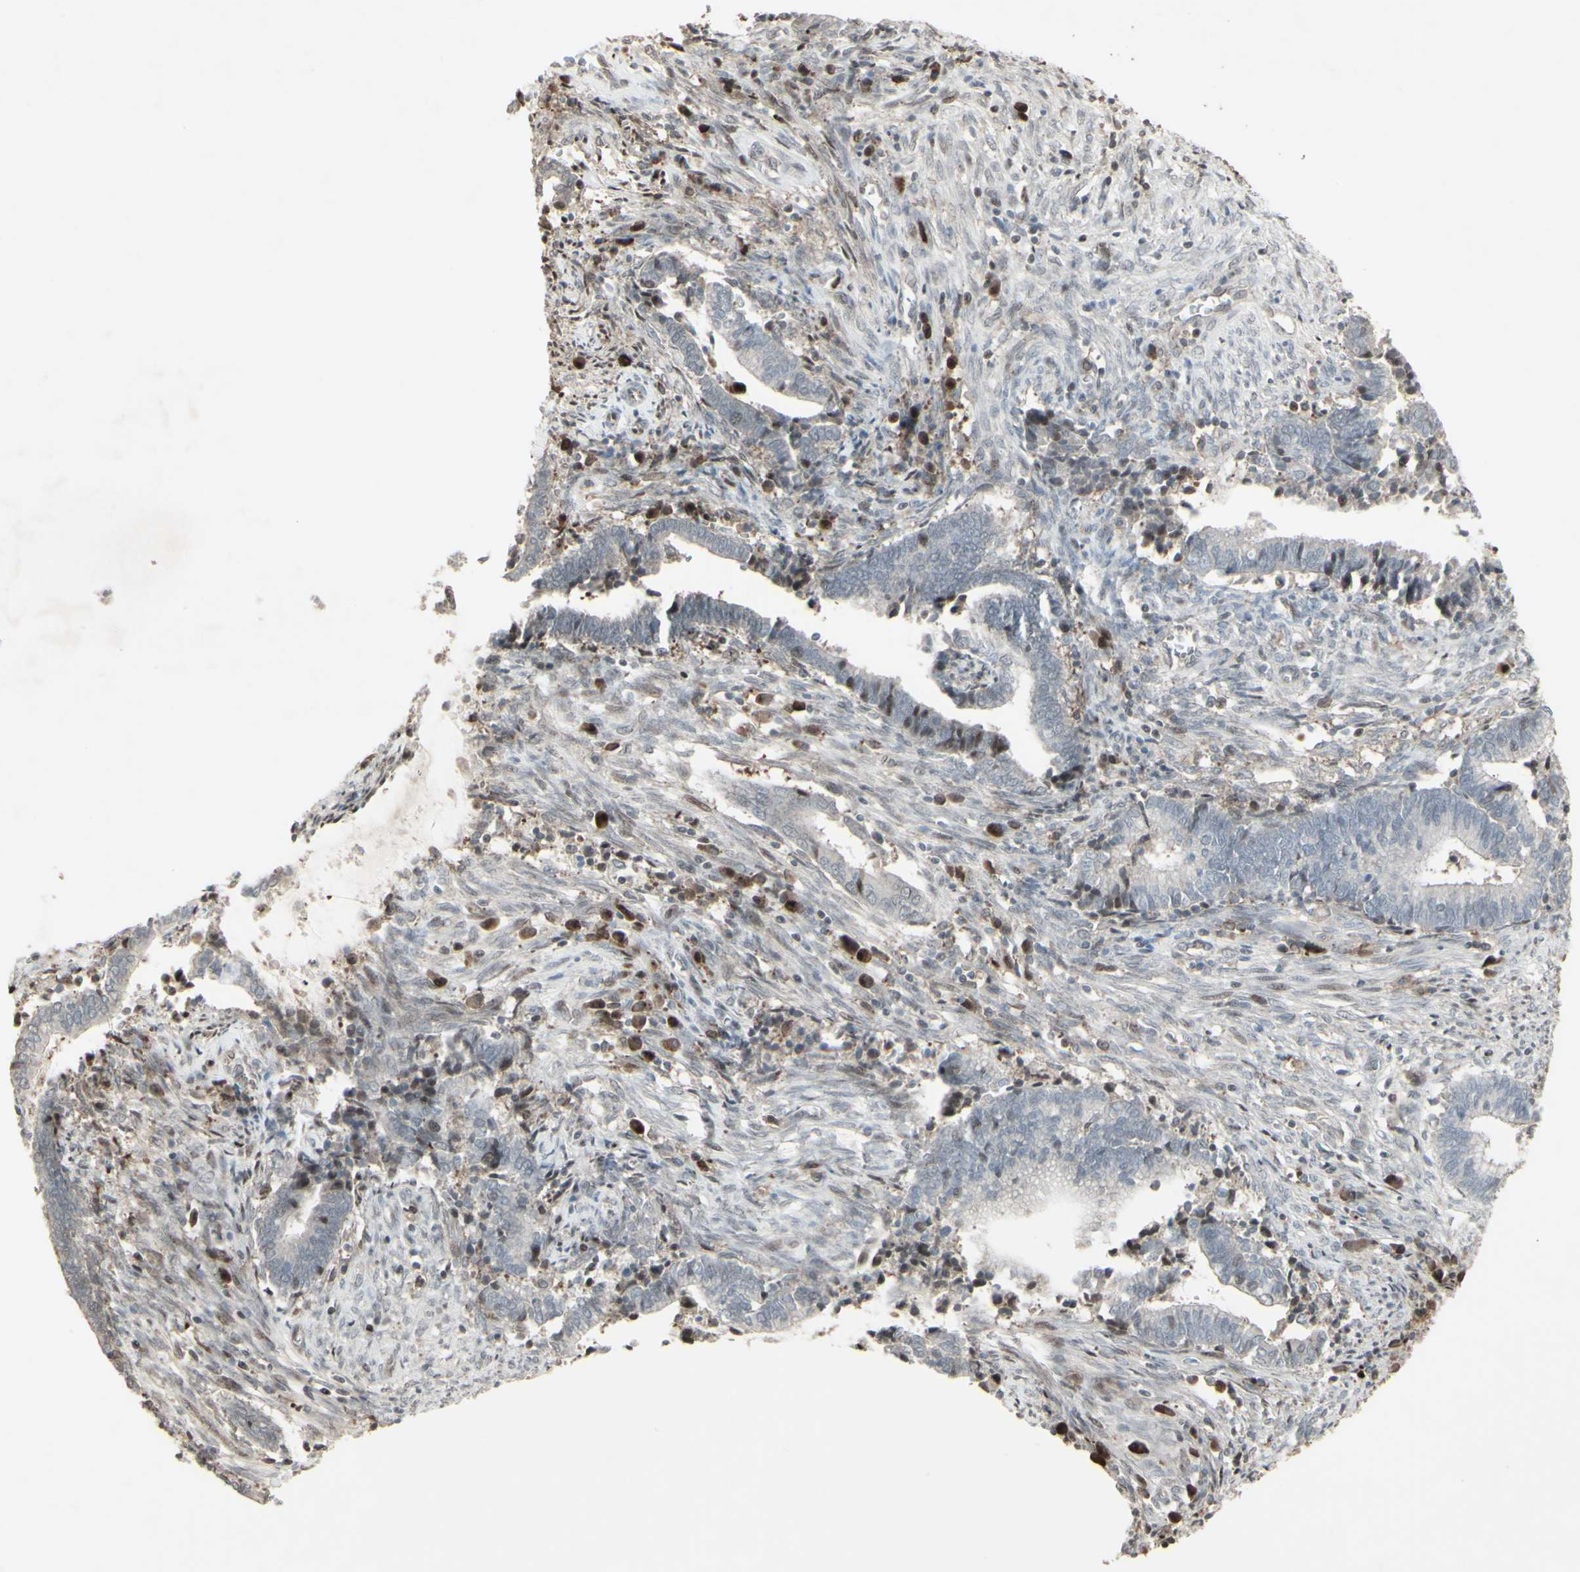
{"staining": {"intensity": "negative", "quantity": "none", "location": "none"}, "tissue": "cervical cancer", "cell_type": "Tumor cells", "image_type": "cancer", "snomed": [{"axis": "morphology", "description": "Adenocarcinoma, NOS"}, {"axis": "topography", "description": "Cervix"}], "caption": "The photomicrograph displays no significant positivity in tumor cells of cervical cancer (adenocarcinoma).", "gene": "CD33", "patient": {"sex": "female", "age": 44}}